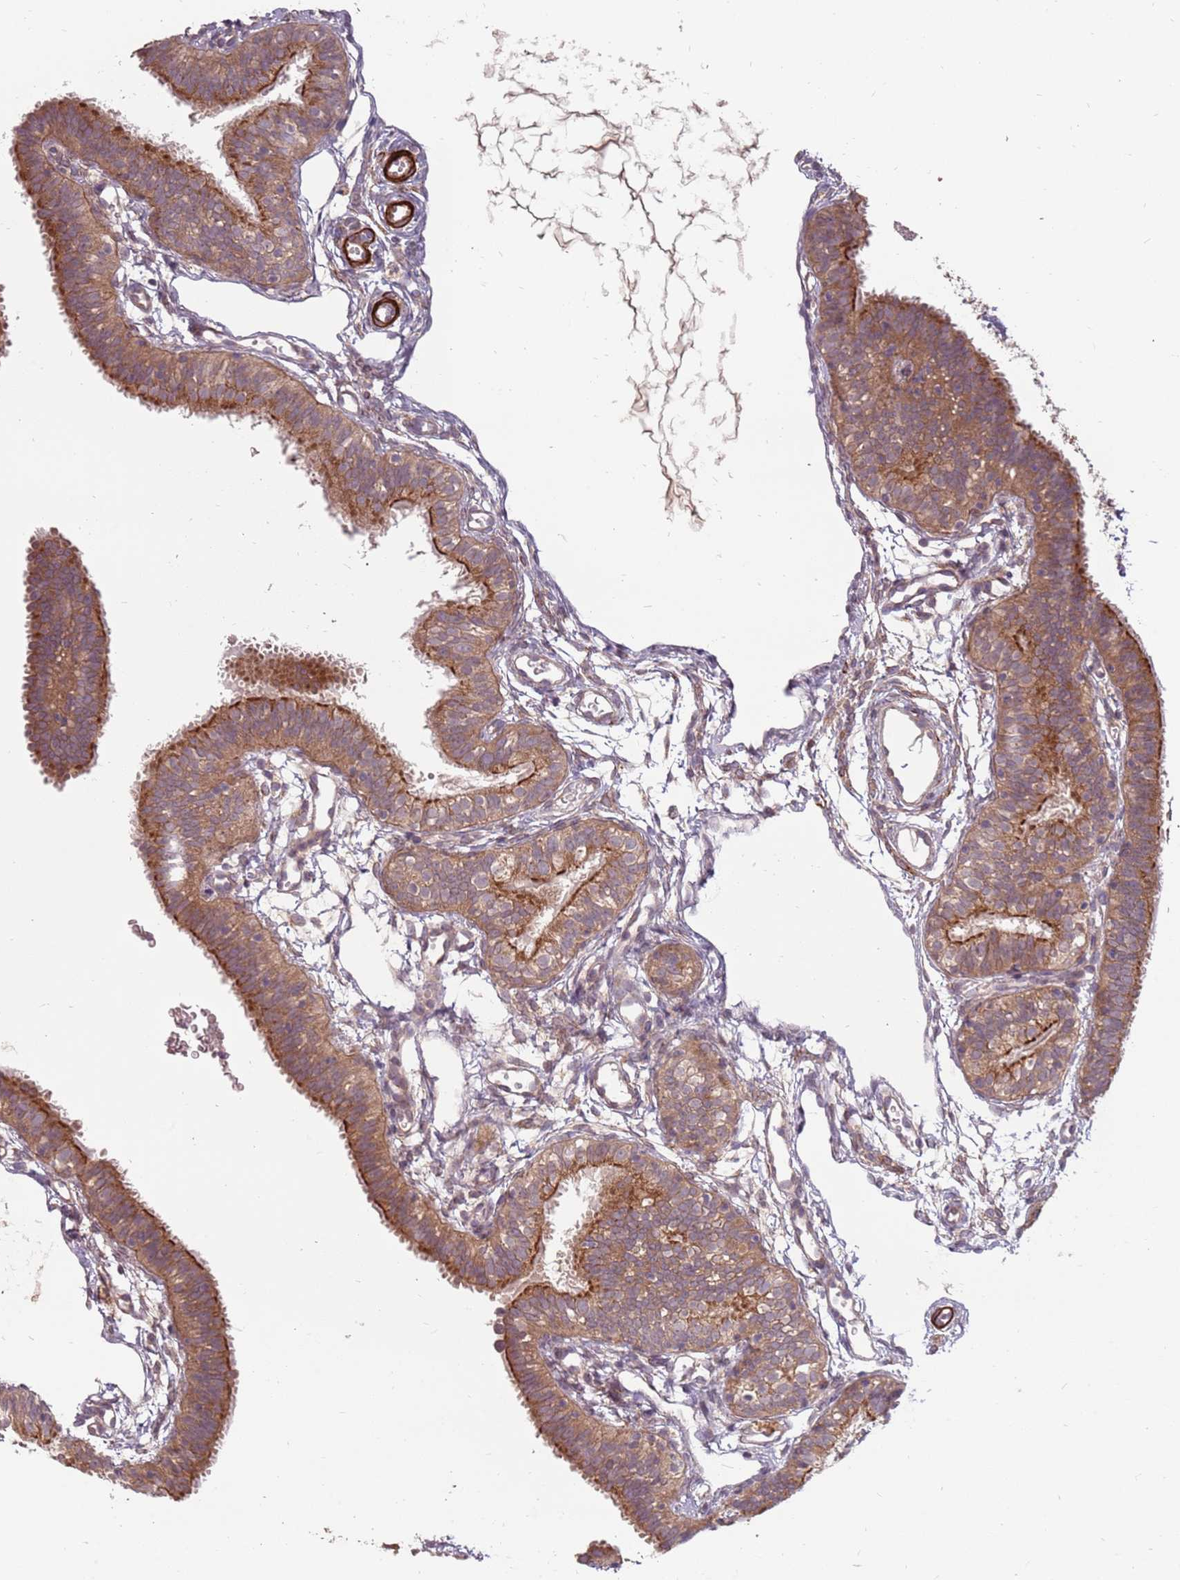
{"staining": {"intensity": "moderate", "quantity": ">75%", "location": "cytoplasmic/membranous"}, "tissue": "fallopian tube", "cell_type": "Glandular cells", "image_type": "normal", "snomed": [{"axis": "morphology", "description": "Normal tissue, NOS"}, {"axis": "topography", "description": "Fallopian tube"}], "caption": "Protein expression analysis of normal human fallopian tube reveals moderate cytoplasmic/membranous expression in about >75% of glandular cells.", "gene": "PLD6", "patient": {"sex": "female", "age": 35}}